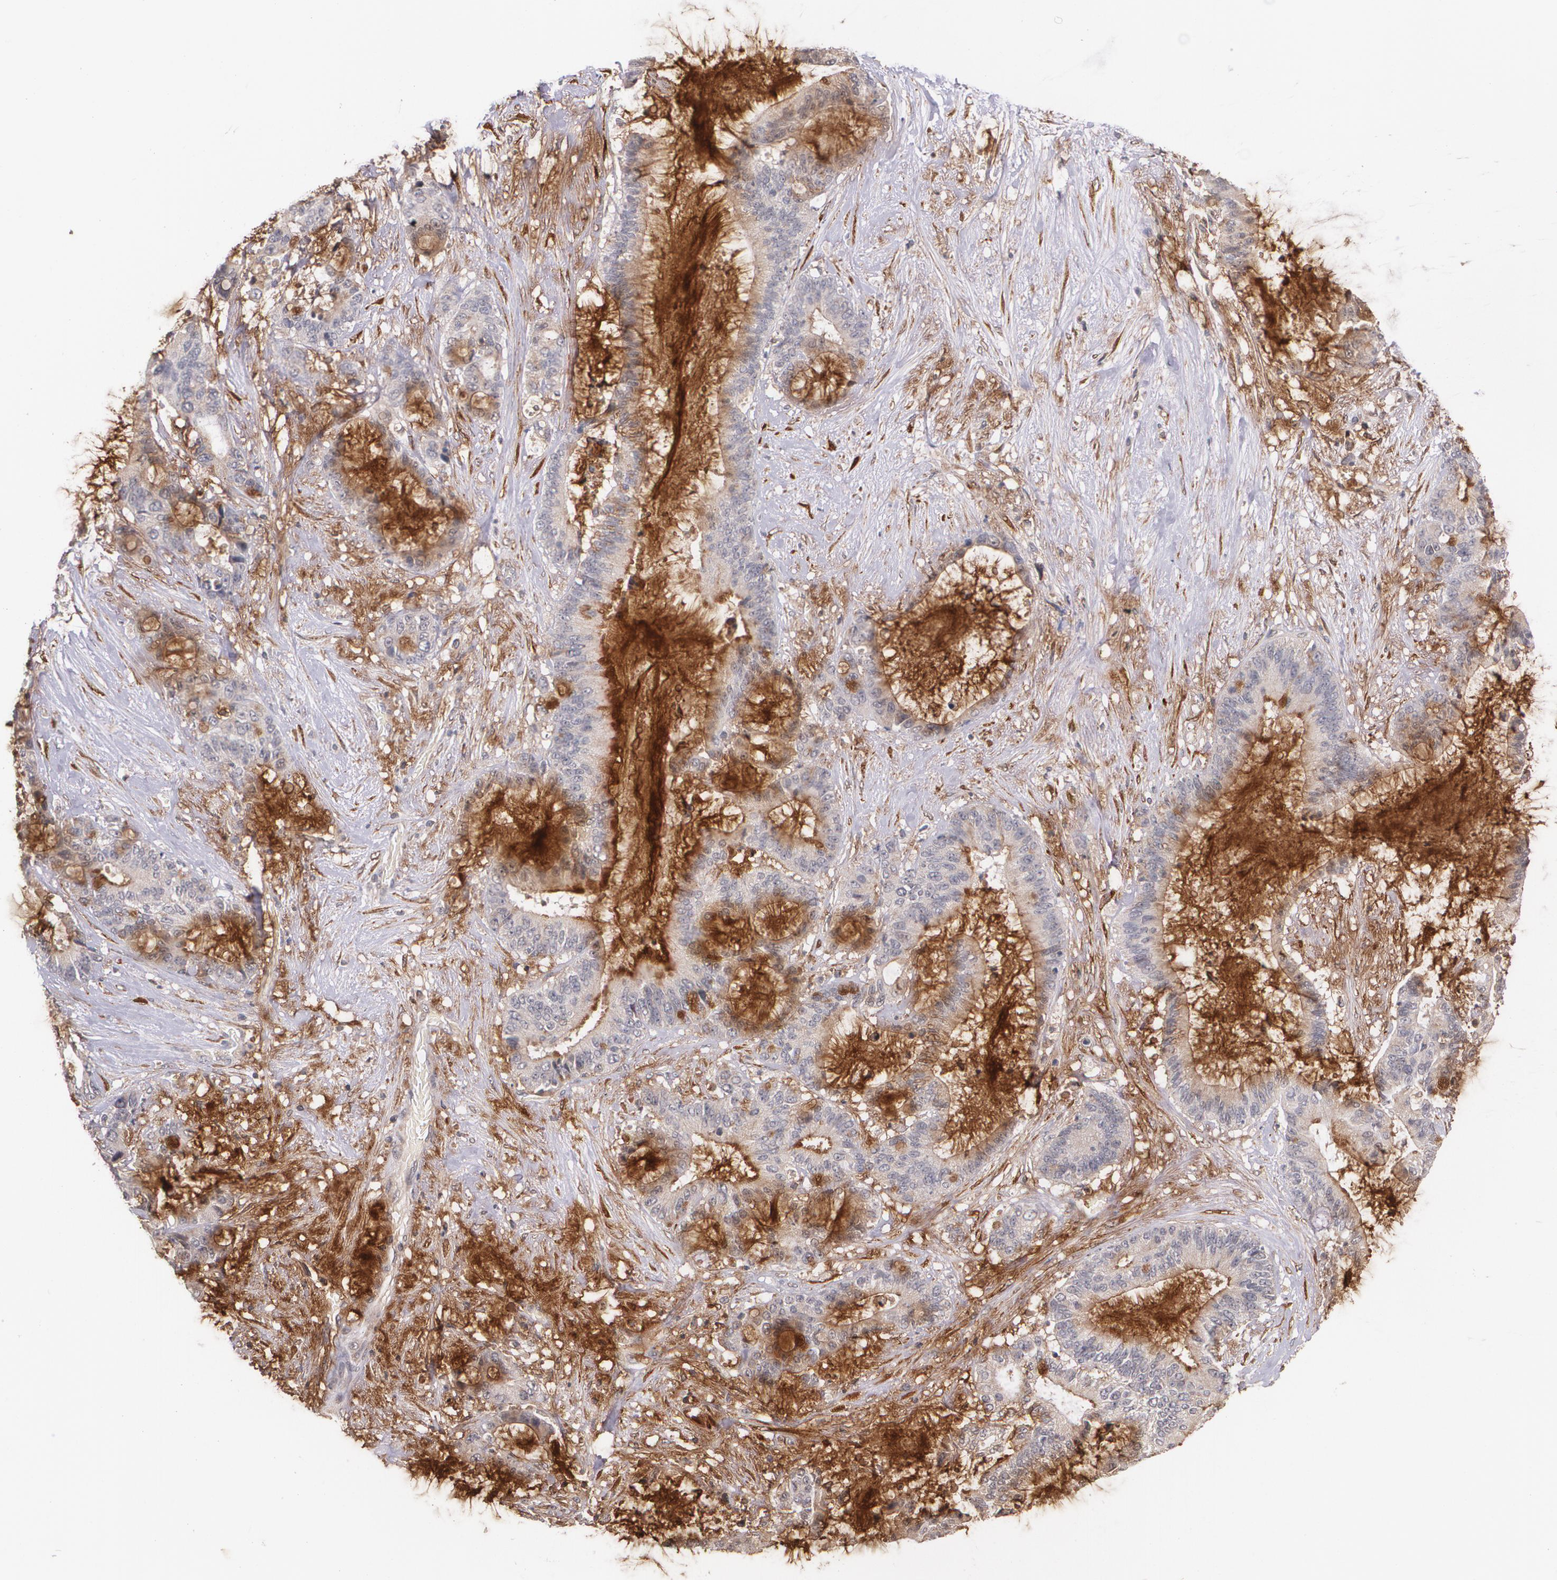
{"staining": {"intensity": "strong", "quantity": "25%-75%", "location": "cytoplasmic/membranous"}, "tissue": "liver cancer", "cell_type": "Tumor cells", "image_type": "cancer", "snomed": [{"axis": "morphology", "description": "Cholangiocarcinoma"}, {"axis": "topography", "description": "Liver"}], "caption": "About 25%-75% of tumor cells in liver cancer (cholangiocarcinoma) exhibit strong cytoplasmic/membranous protein expression as visualized by brown immunohistochemical staining.", "gene": "IFNGR2", "patient": {"sex": "female", "age": 73}}